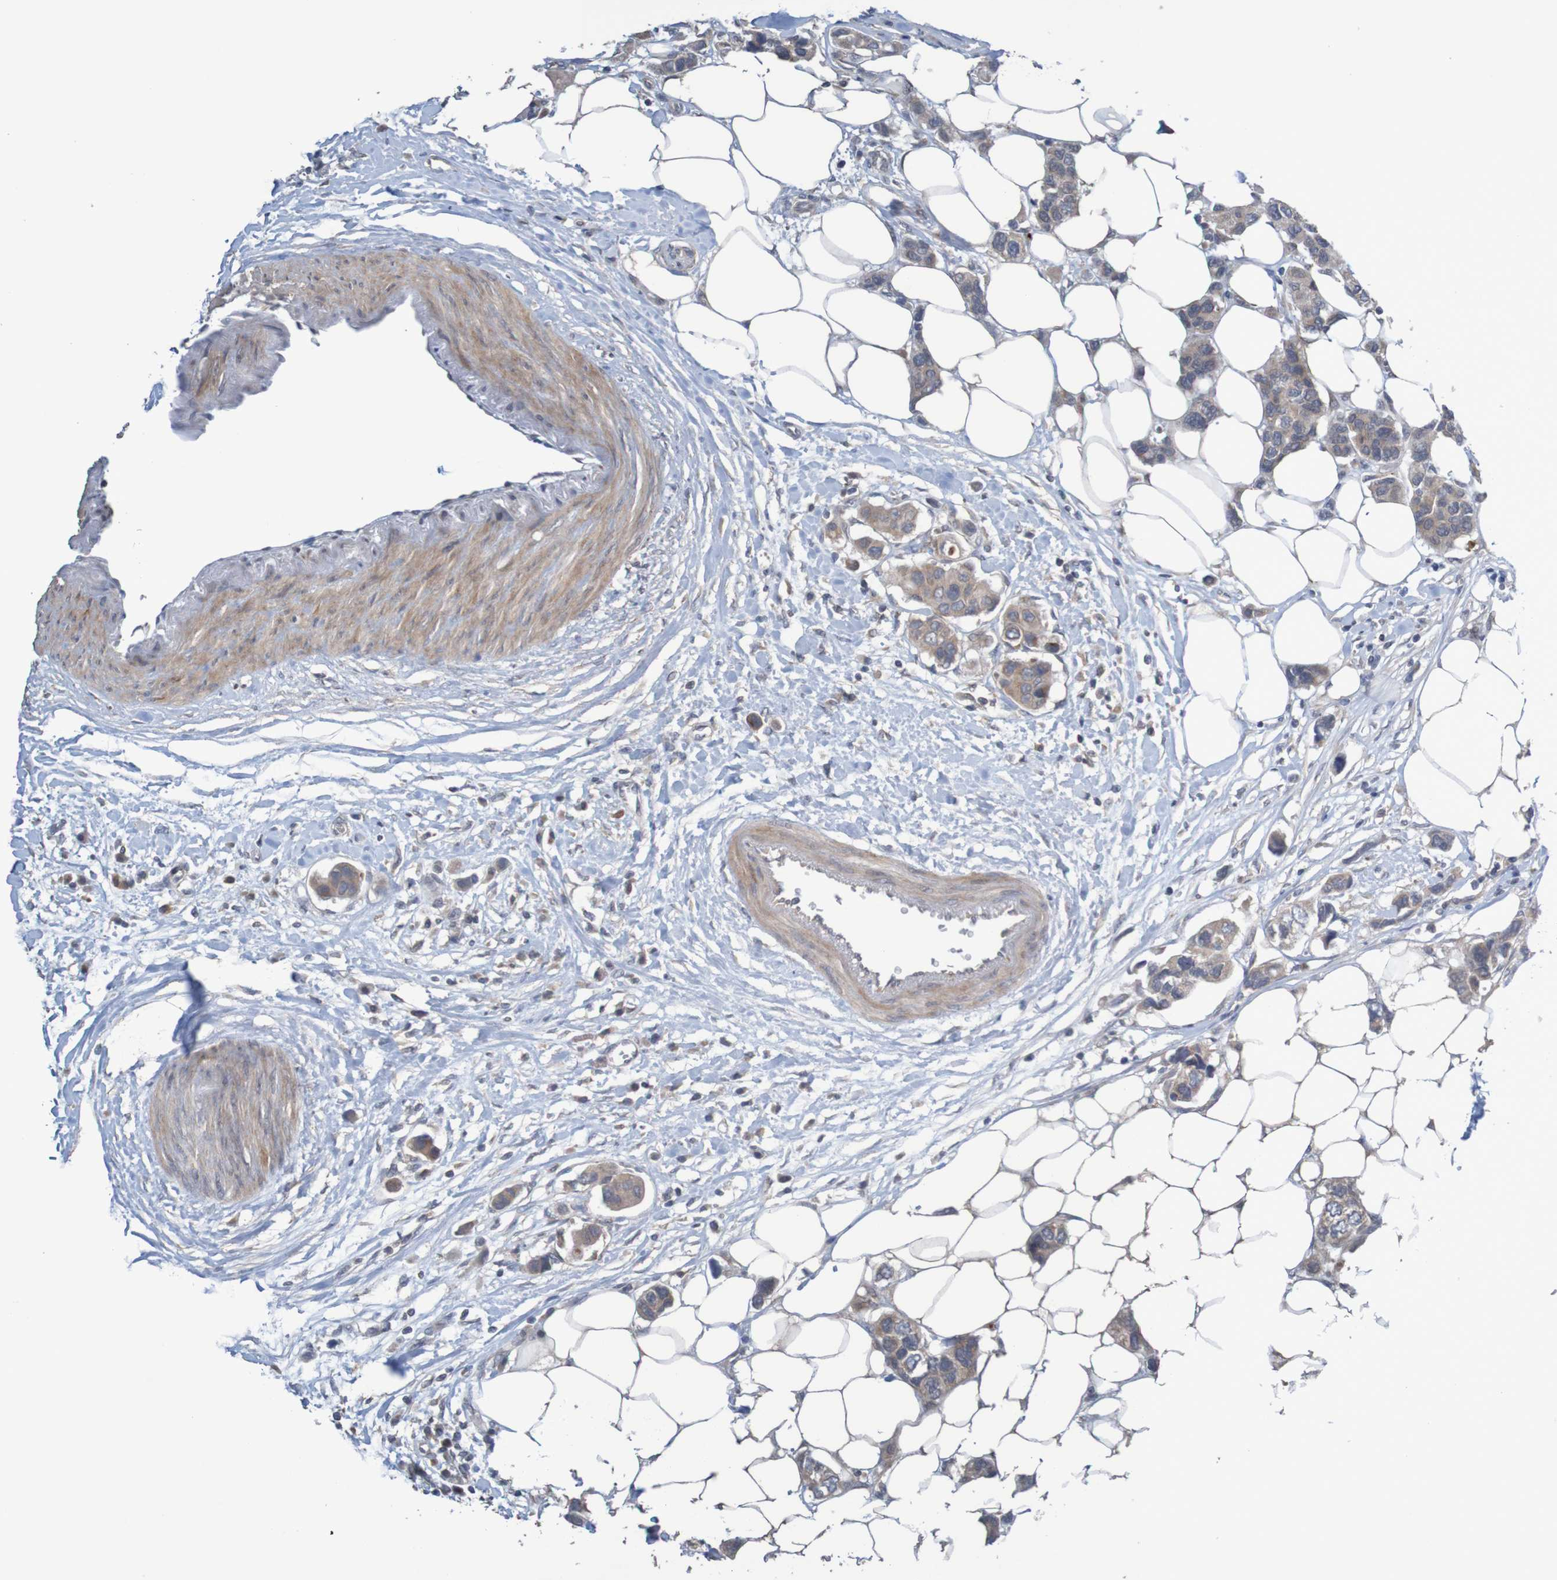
{"staining": {"intensity": "weak", "quantity": ">75%", "location": "cytoplasmic/membranous"}, "tissue": "breast cancer", "cell_type": "Tumor cells", "image_type": "cancer", "snomed": [{"axis": "morphology", "description": "Normal tissue, NOS"}, {"axis": "morphology", "description": "Duct carcinoma"}, {"axis": "topography", "description": "Breast"}], "caption": "A histopathology image of breast cancer stained for a protein exhibits weak cytoplasmic/membranous brown staining in tumor cells.", "gene": "ANKK1", "patient": {"sex": "female", "age": 50}}